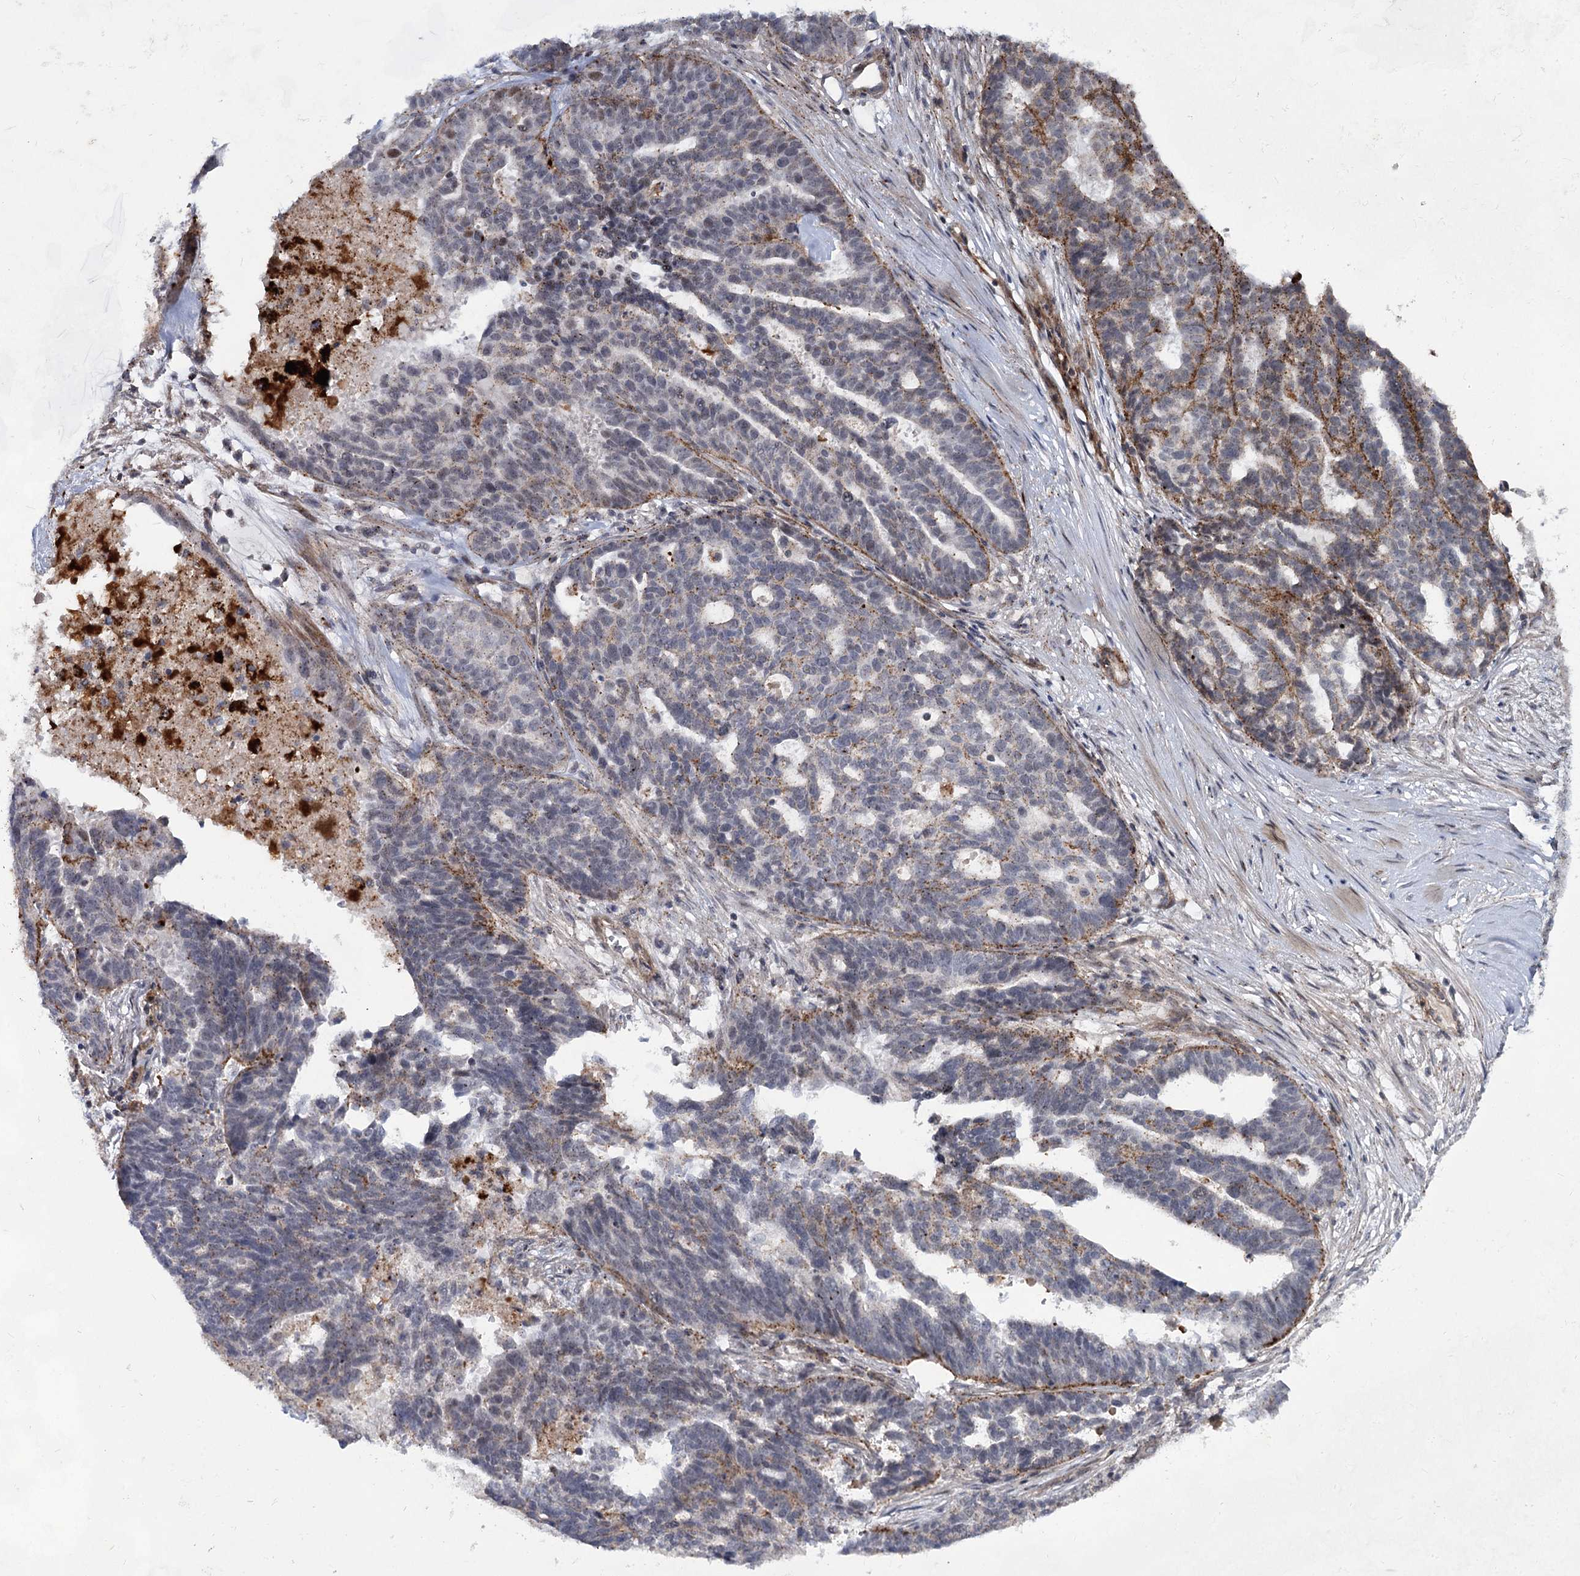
{"staining": {"intensity": "moderate", "quantity": "<25%", "location": "cytoplasmic/membranous"}, "tissue": "ovarian cancer", "cell_type": "Tumor cells", "image_type": "cancer", "snomed": [{"axis": "morphology", "description": "Cystadenocarcinoma, serous, NOS"}, {"axis": "topography", "description": "Ovary"}], "caption": "This is an image of immunohistochemistry staining of ovarian serous cystadenocarcinoma, which shows moderate expression in the cytoplasmic/membranous of tumor cells.", "gene": "ATL2", "patient": {"sex": "female", "age": 59}}